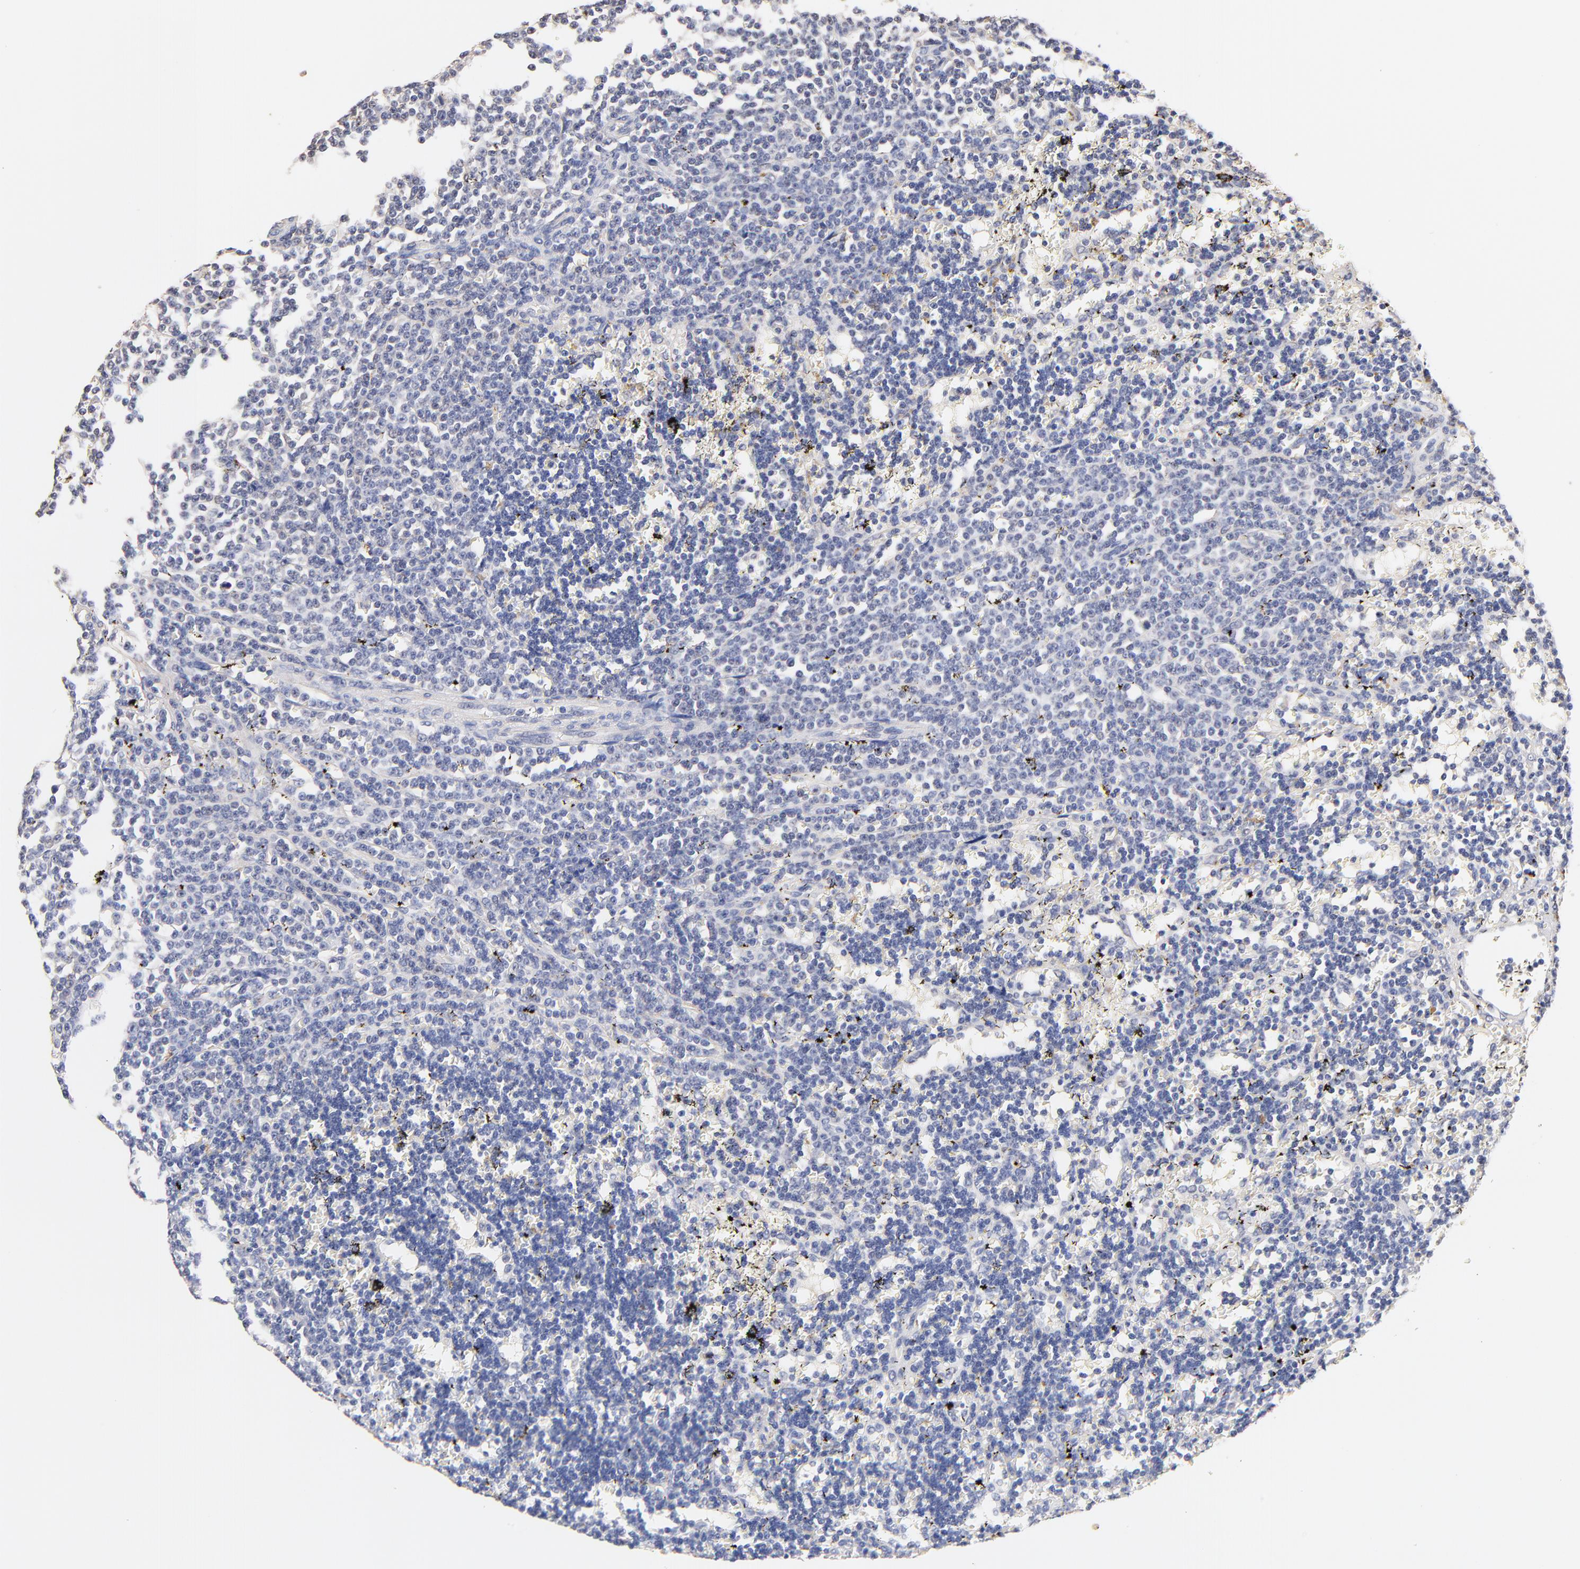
{"staining": {"intensity": "negative", "quantity": "none", "location": "none"}, "tissue": "lymphoma", "cell_type": "Tumor cells", "image_type": "cancer", "snomed": [{"axis": "morphology", "description": "Malignant lymphoma, non-Hodgkin's type, Low grade"}, {"axis": "topography", "description": "Spleen"}], "caption": "The photomicrograph exhibits no significant staining in tumor cells of low-grade malignant lymphoma, non-Hodgkin's type.", "gene": "RIBC2", "patient": {"sex": "male", "age": 60}}